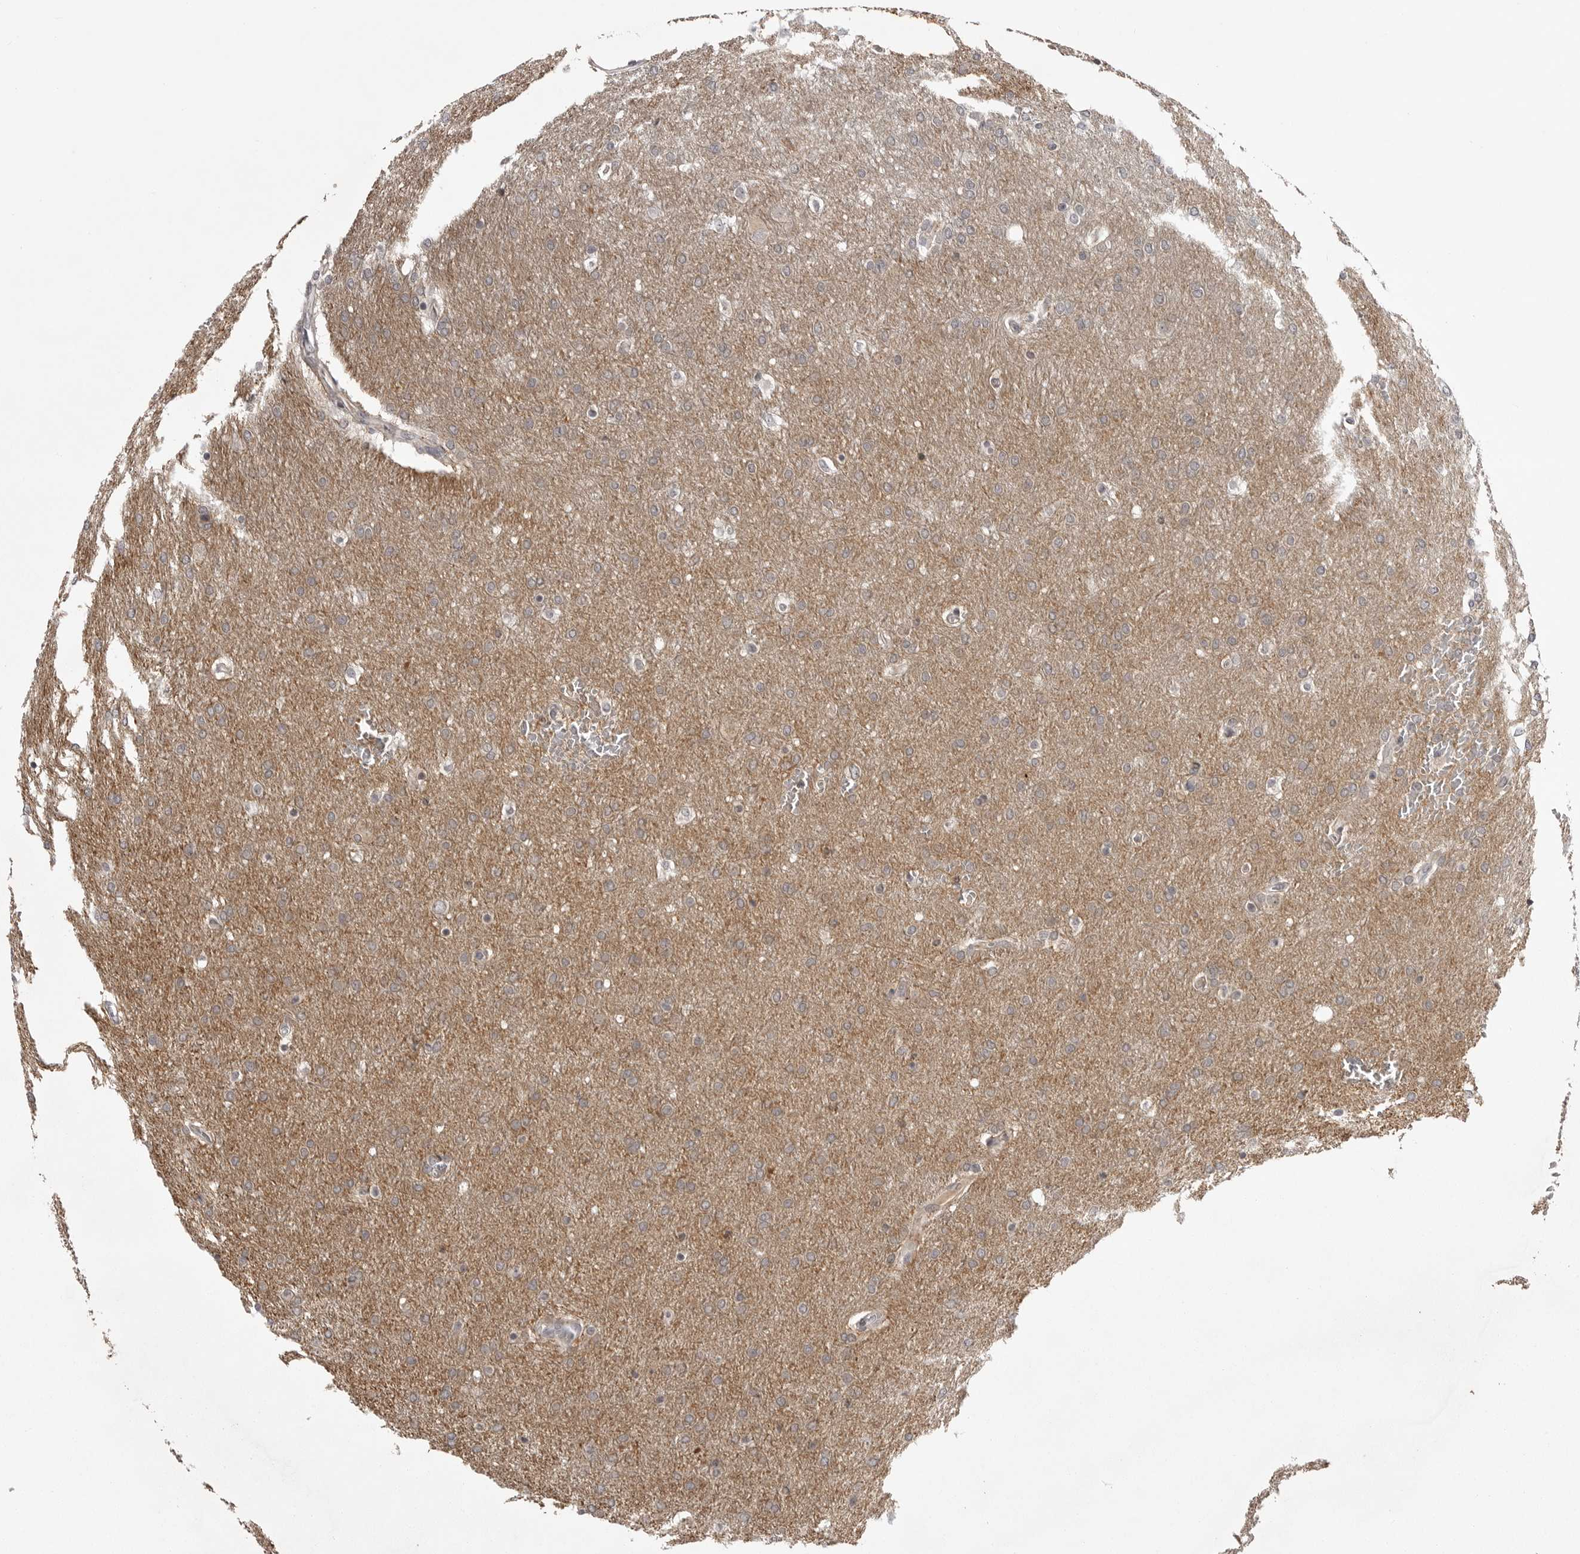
{"staining": {"intensity": "negative", "quantity": "none", "location": "none"}, "tissue": "glioma", "cell_type": "Tumor cells", "image_type": "cancer", "snomed": [{"axis": "morphology", "description": "Glioma, malignant, Low grade"}, {"axis": "topography", "description": "Brain"}], "caption": "Tumor cells show no significant expression in malignant glioma (low-grade).", "gene": "CD300LD", "patient": {"sex": "female", "age": 37}}